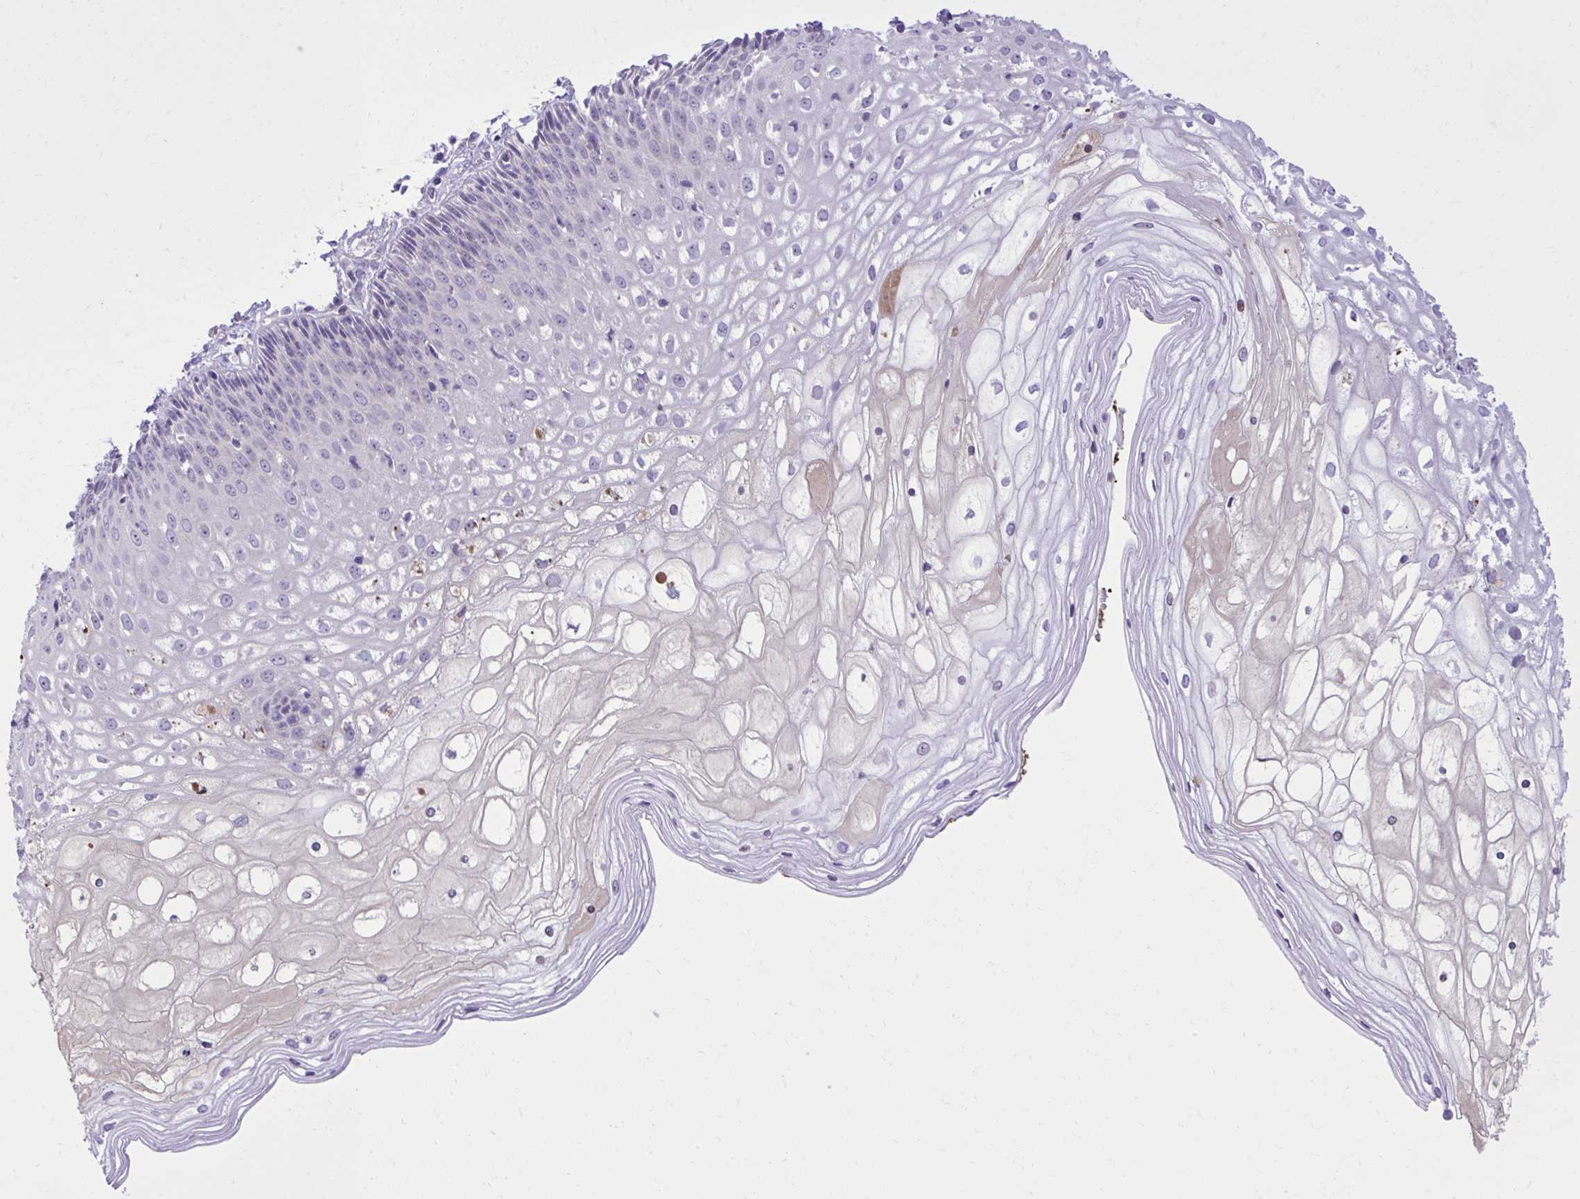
{"staining": {"intensity": "negative", "quantity": "none", "location": "none"}, "tissue": "cervix", "cell_type": "Glandular cells", "image_type": "normal", "snomed": [{"axis": "morphology", "description": "Normal tissue, NOS"}, {"axis": "topography", "description": "Cervix"}], "caption": "The micrograph exhibits no staining of glandular cells in benign cervix. (Stains: DAB (3,3'-diaminobenzidine) IHC with hematoxylin counter stain, Microscopy: brightfield microscopy at high magnification).", "gene": "PITPNM3", "patient": {"sex": "female", "age": 36}}